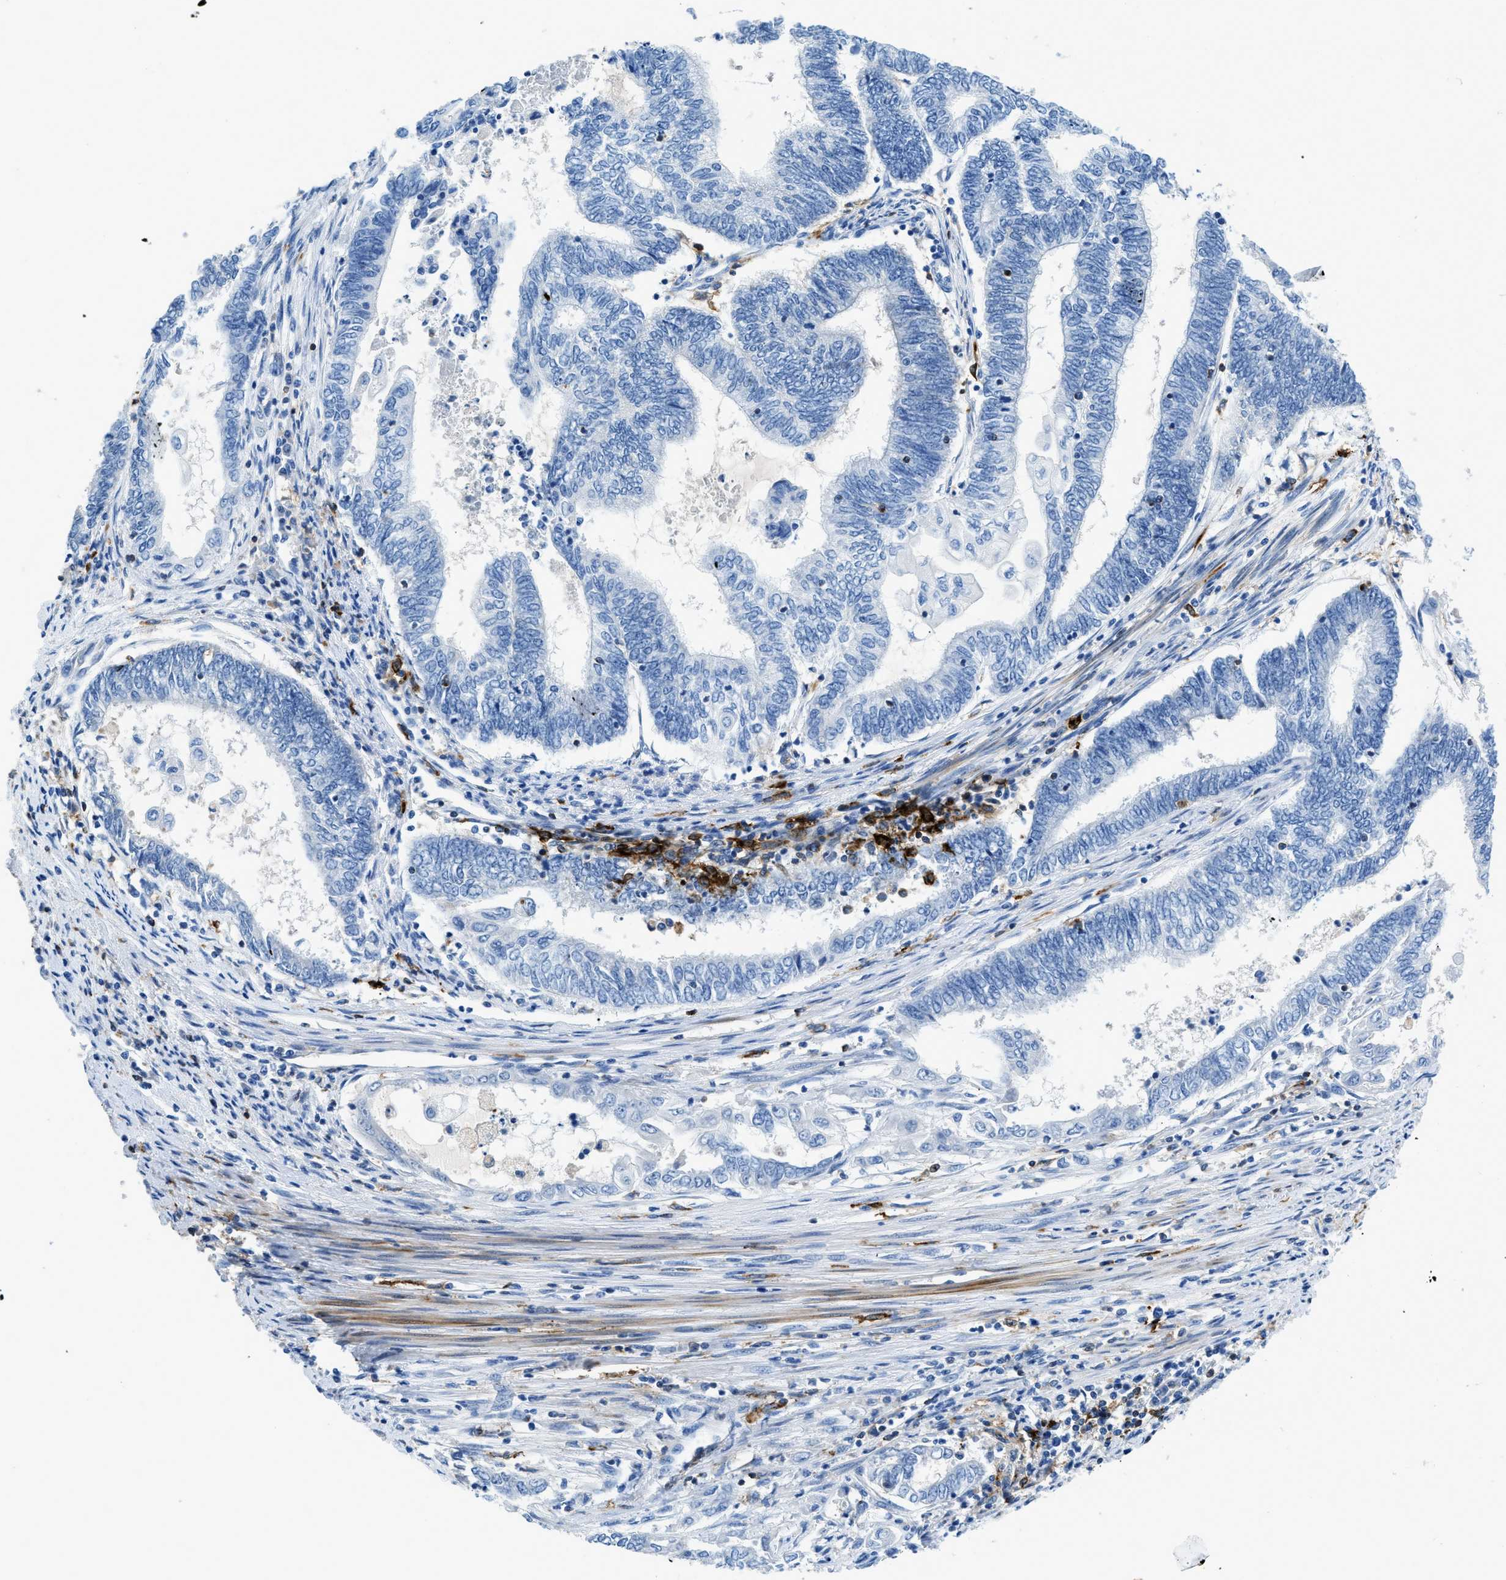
{"staining": {"intensity": "negative", "quantity": "none", "location": "none"}, "tissue": "endometrial cancer", "cell_type": "Tumor cells", "image_type": "cancer", "snomed": [{"axis": "morphology", "description": "Adenocarcinoma, NOS"}, {"axis": "topography", "description": "Uterus"}, {"axis": "topography", "description": "Endometrium"}], "caption": "IHC of endometrial cancer shows no positivity in tumor cells. (Brightfield microscopy of DAB (3,3'-diaminobenzidine) IHC at high magnification).", "gene": "CD226", "patient": {"sex": "female", "age": 70}}